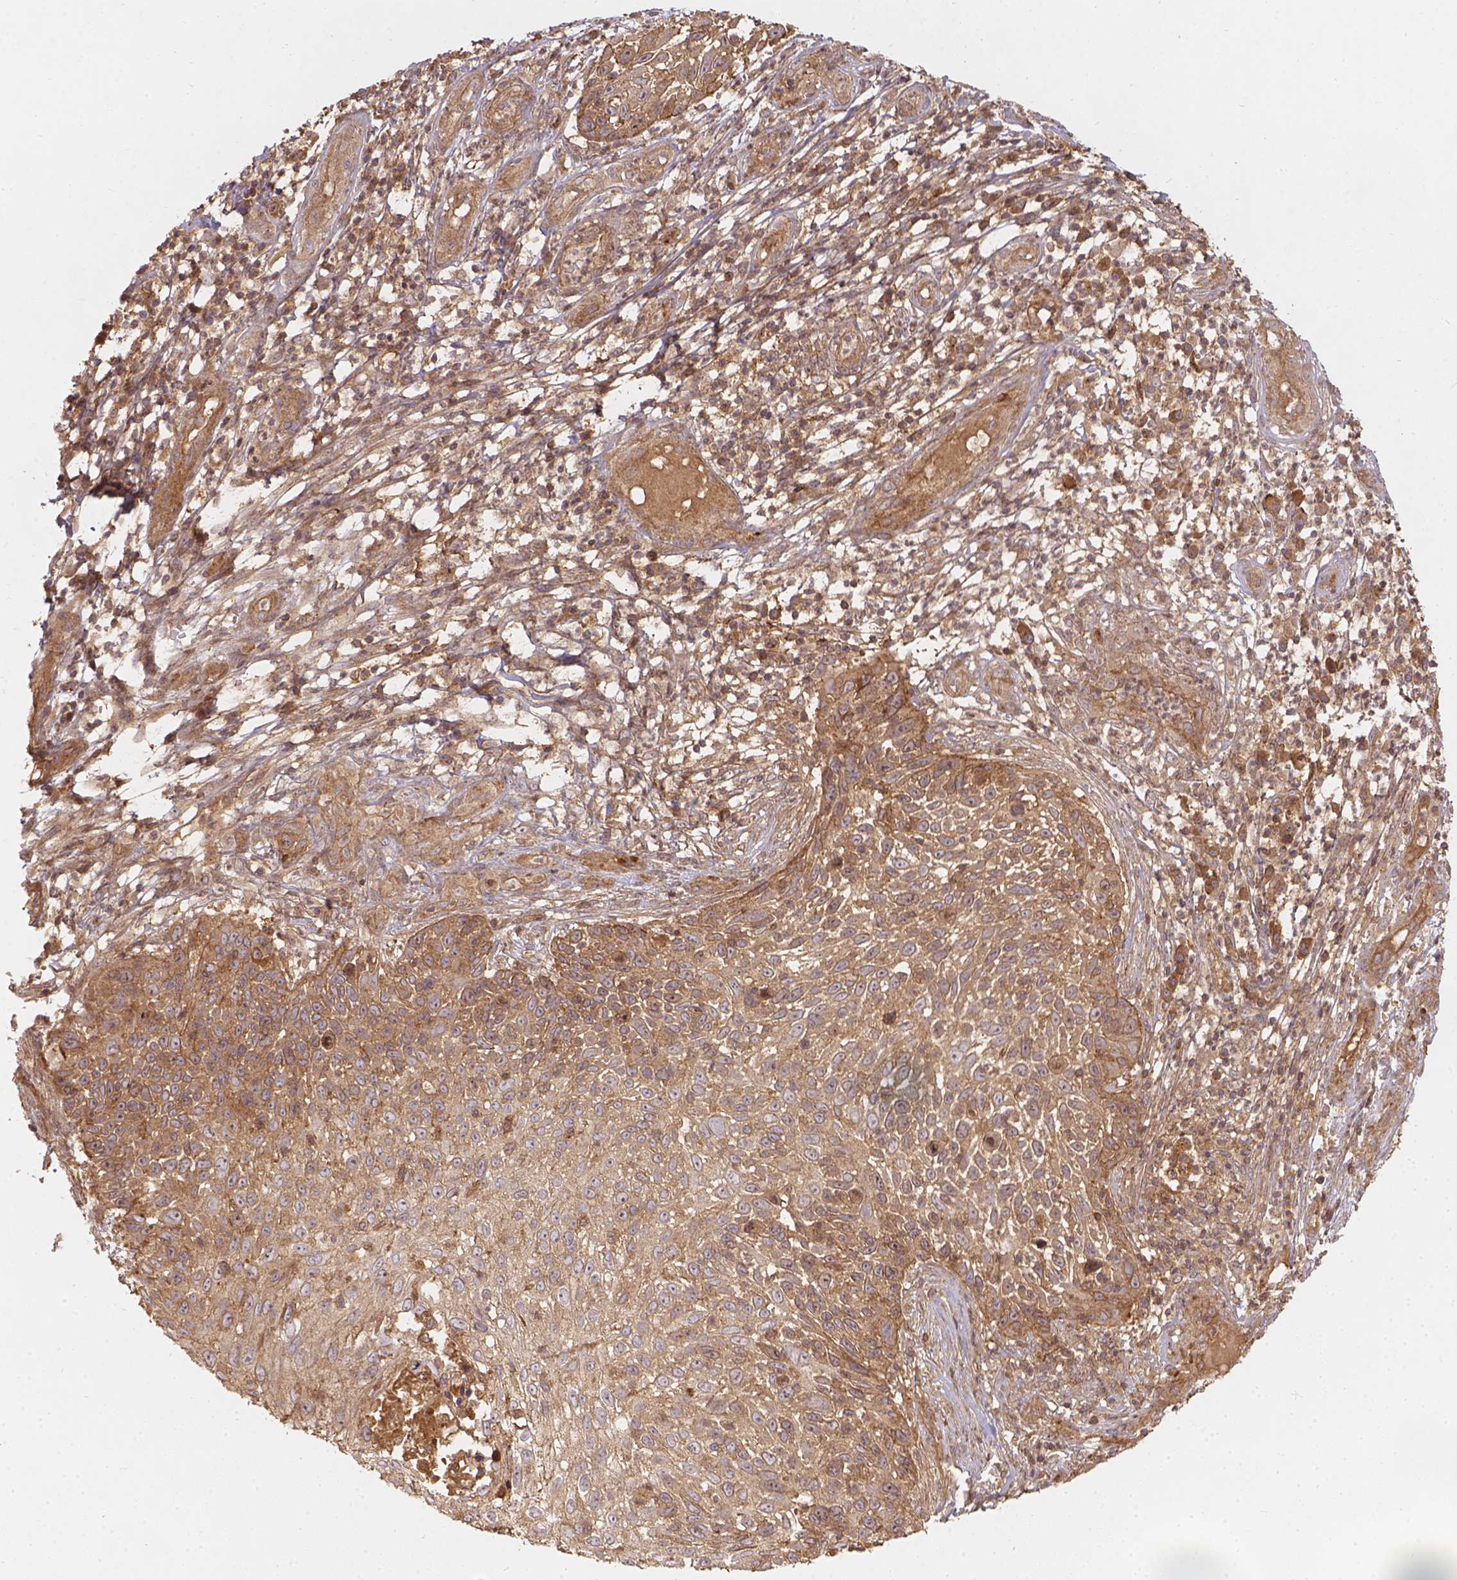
{"staining": {"intensity": "moderate", "quantity": ">75%", "location": "cytoplasmic/membranous"}, "tissue": "skin cancer", "cell_type": "Tumor cells", "image_type": "cancer", "snomed": [{"axis": "morphology", "description": "Squamous cell carcinoma, NOS"}, {"axis": "topography", "description": "Skin"}], "caption": "Skin squamous cell carcinoma tissue reveals moderate cytoplasmic/membranous staining in approximately >75% of tumor cells", "gene": "XPR1", "patient": {"sex": "male", "age": 92}}